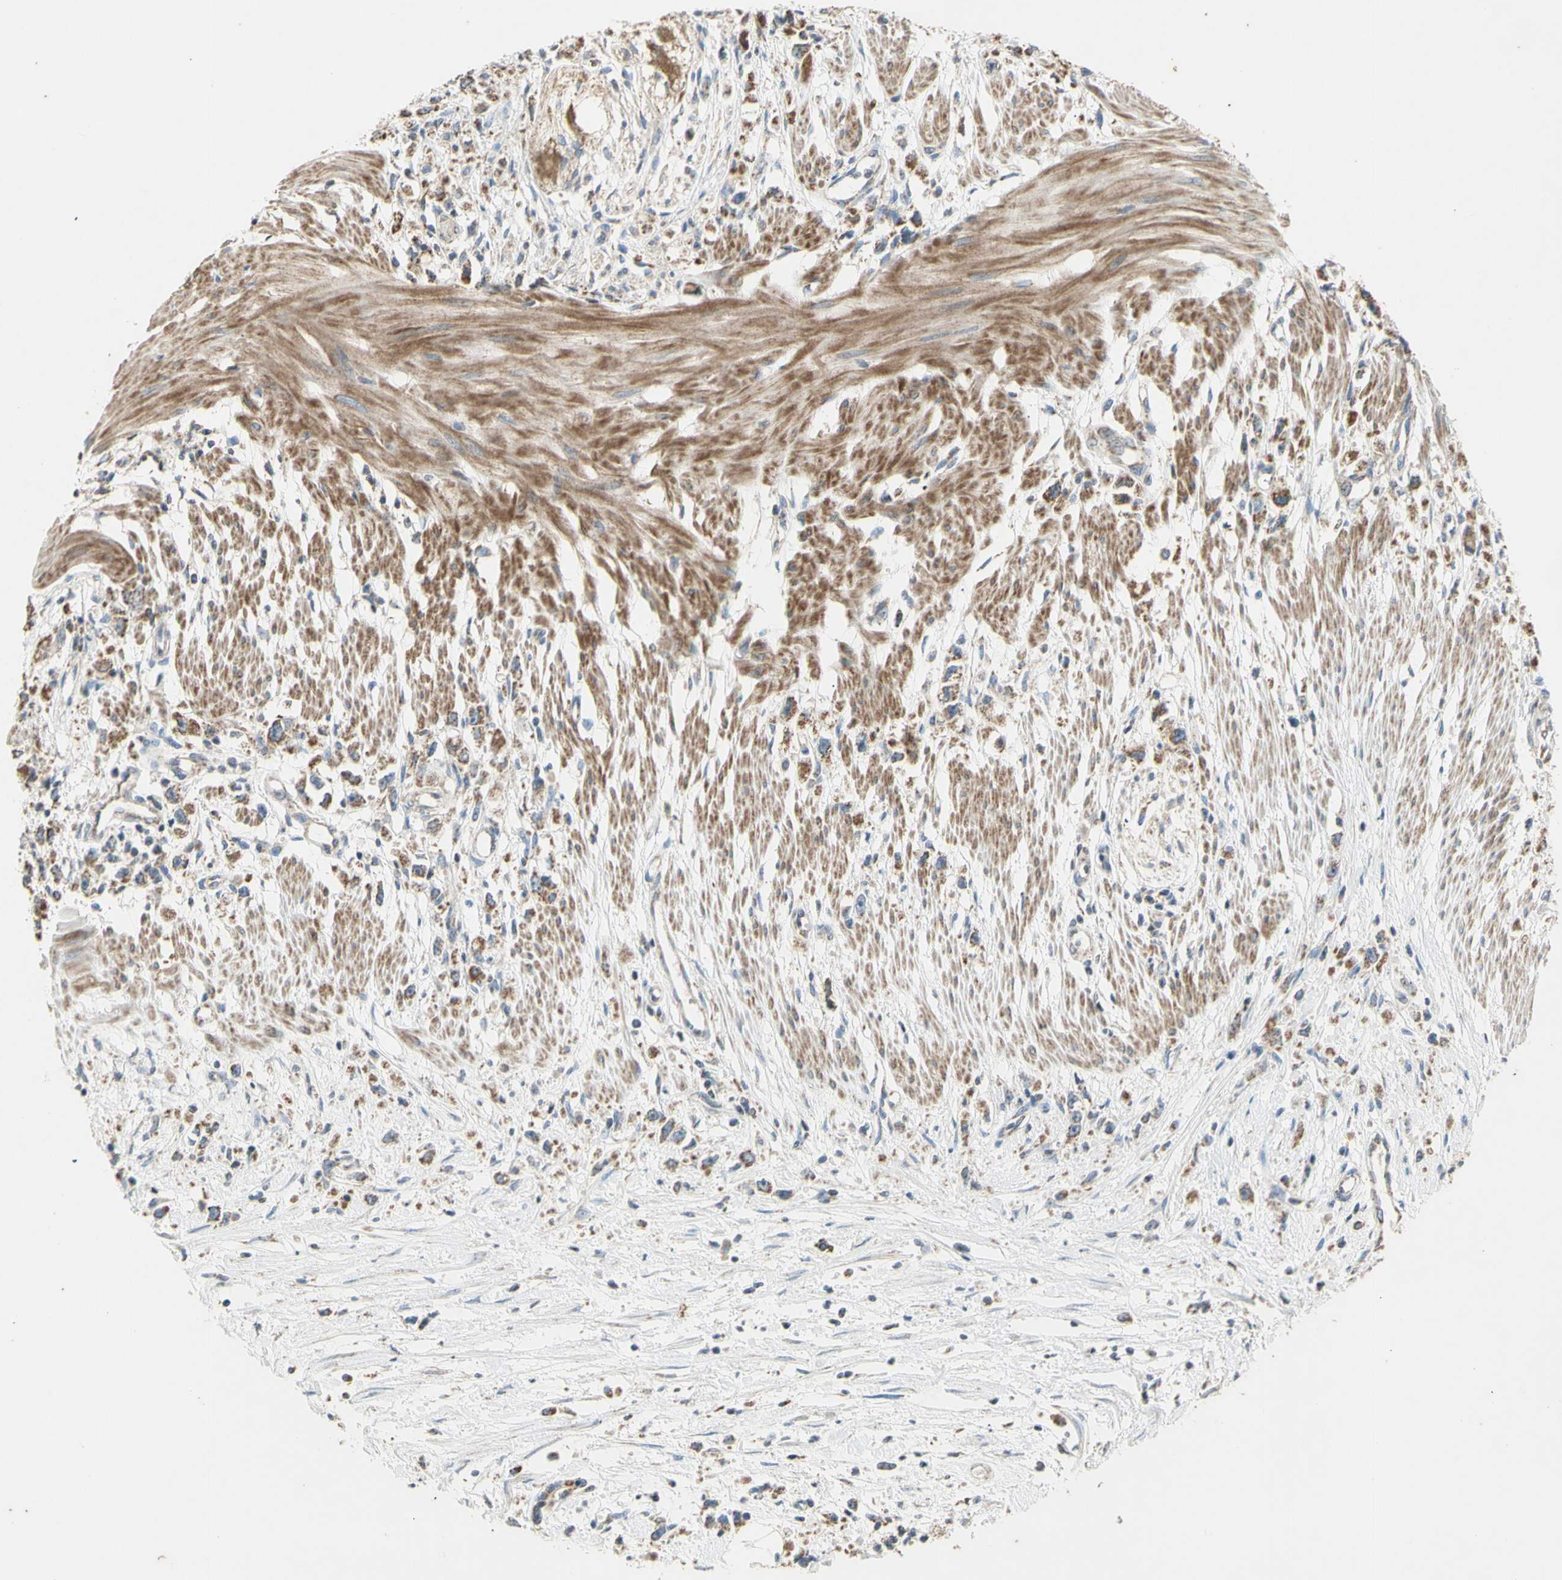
{"staining": {"intensity": "moderate", "quantity": ">75%", "location": "cytoplasmic/membranous"}, "tissue": "stomach cancer", "cell_type": "Tumor cells", "image_type": "cancer", "snomed": [{"axis": "morphology", "description": "Adenocarcinoma, NOS"}, {"axis": "topography", "description": "Stomach"}], "caption": "Immunohistochemistry micrograph of stomach cancer stained for a protein (brown), which displays medium levels of moderate cytoplasmic/membranous positivity in about >75% of tumor cells.", "gene": "PTGIS", "patient": {"sex": "female", "age": 59}}